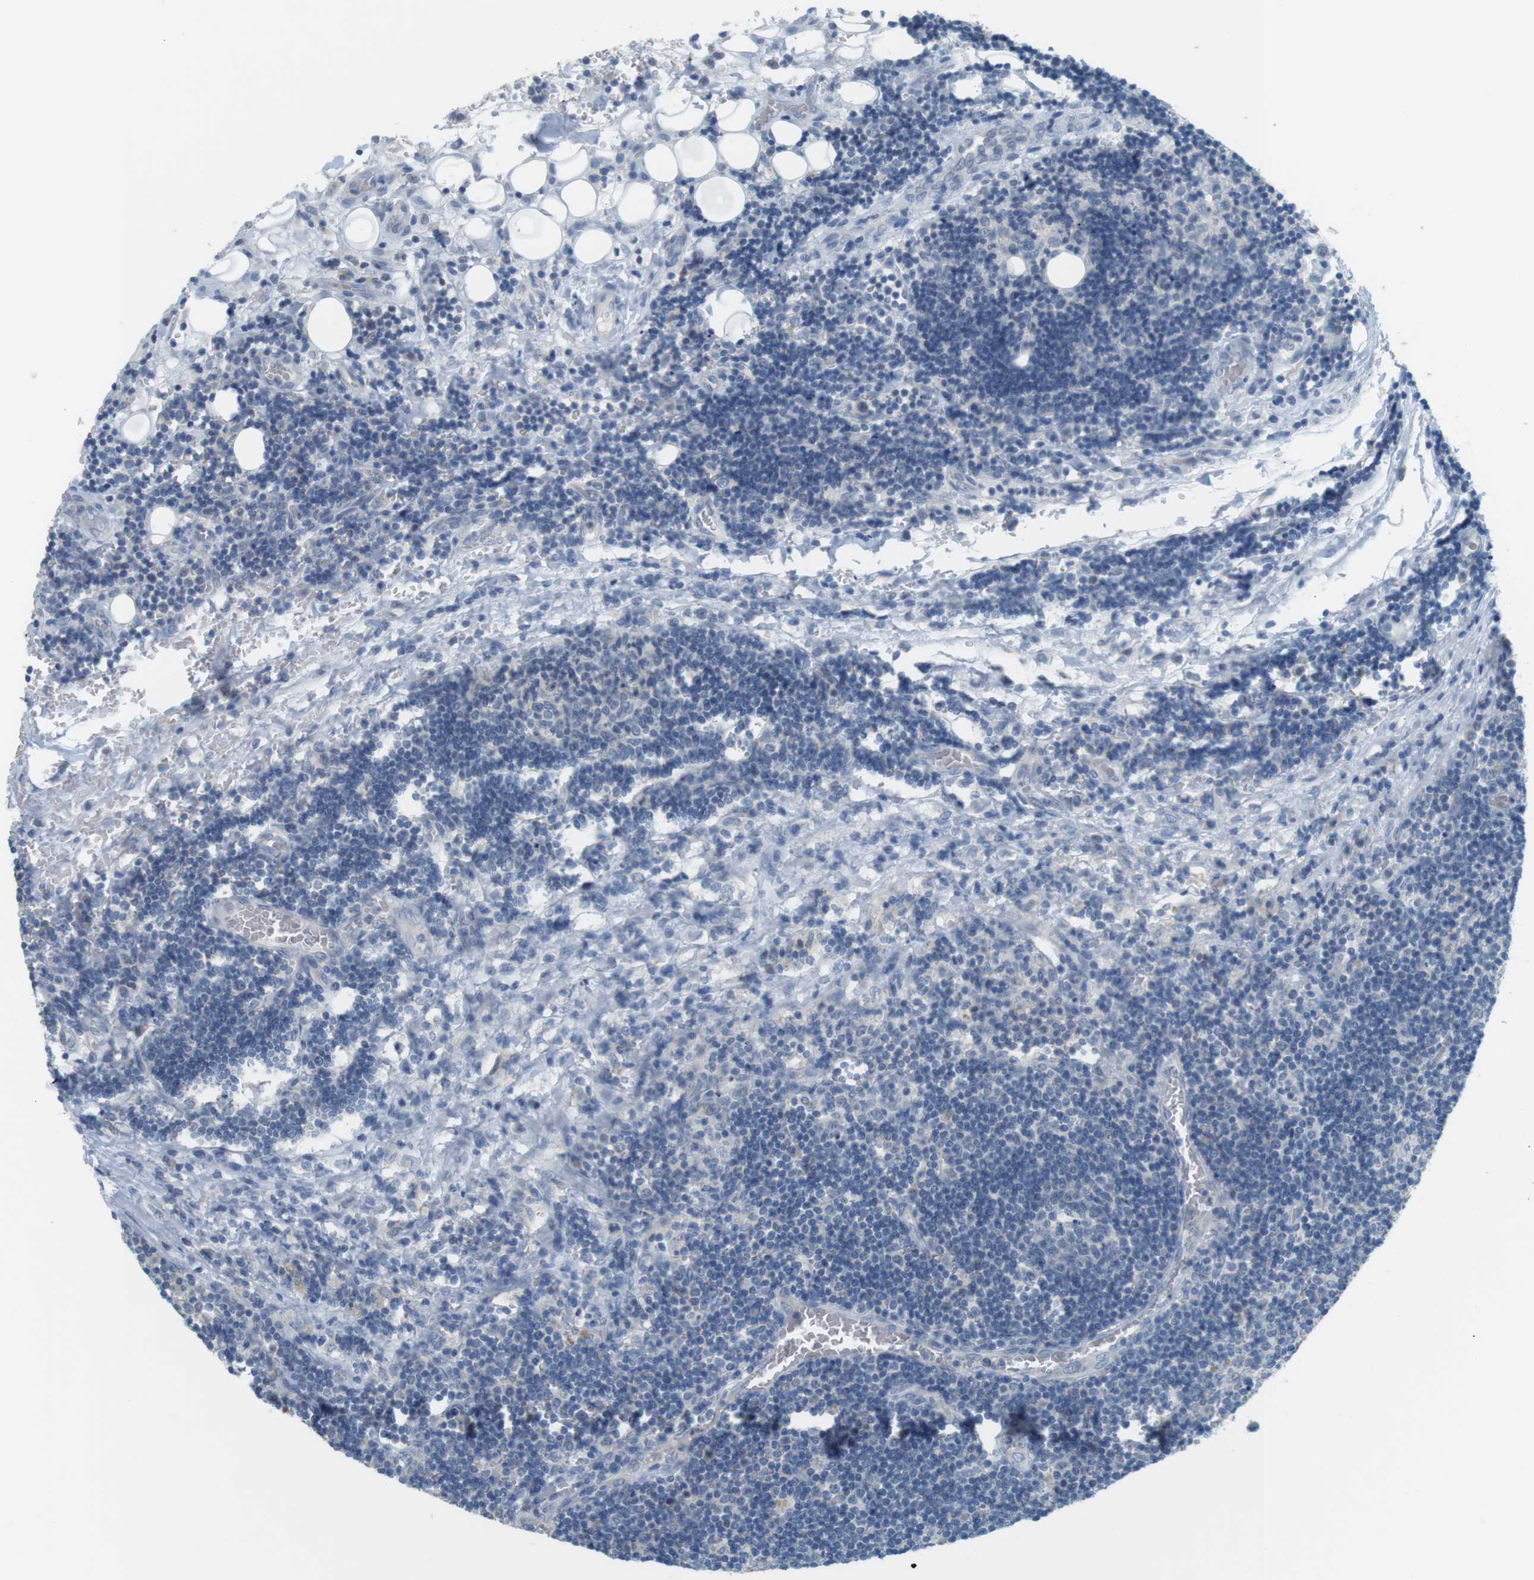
{"staining": {"intensity": "negative", "quantity": "none", "location": "none"}, "tissue": "lymph node", "cell_type": "Germinal center cells", "image_type": "normal", "snomed": [{"axis": "morphology", "description": "Normal tissue, NOS"}, {"axis": "topography", "description": "Lymph node"}, {"axis": "topography", "description": "Salivary gland"}], "caption": "IHC image of unremarkable human lymph node stained for a protein (brown), which exhibits no expression in germinal center cells.", "gene": "MUC5B", "patient": {"sex": "male", "age": 8}}